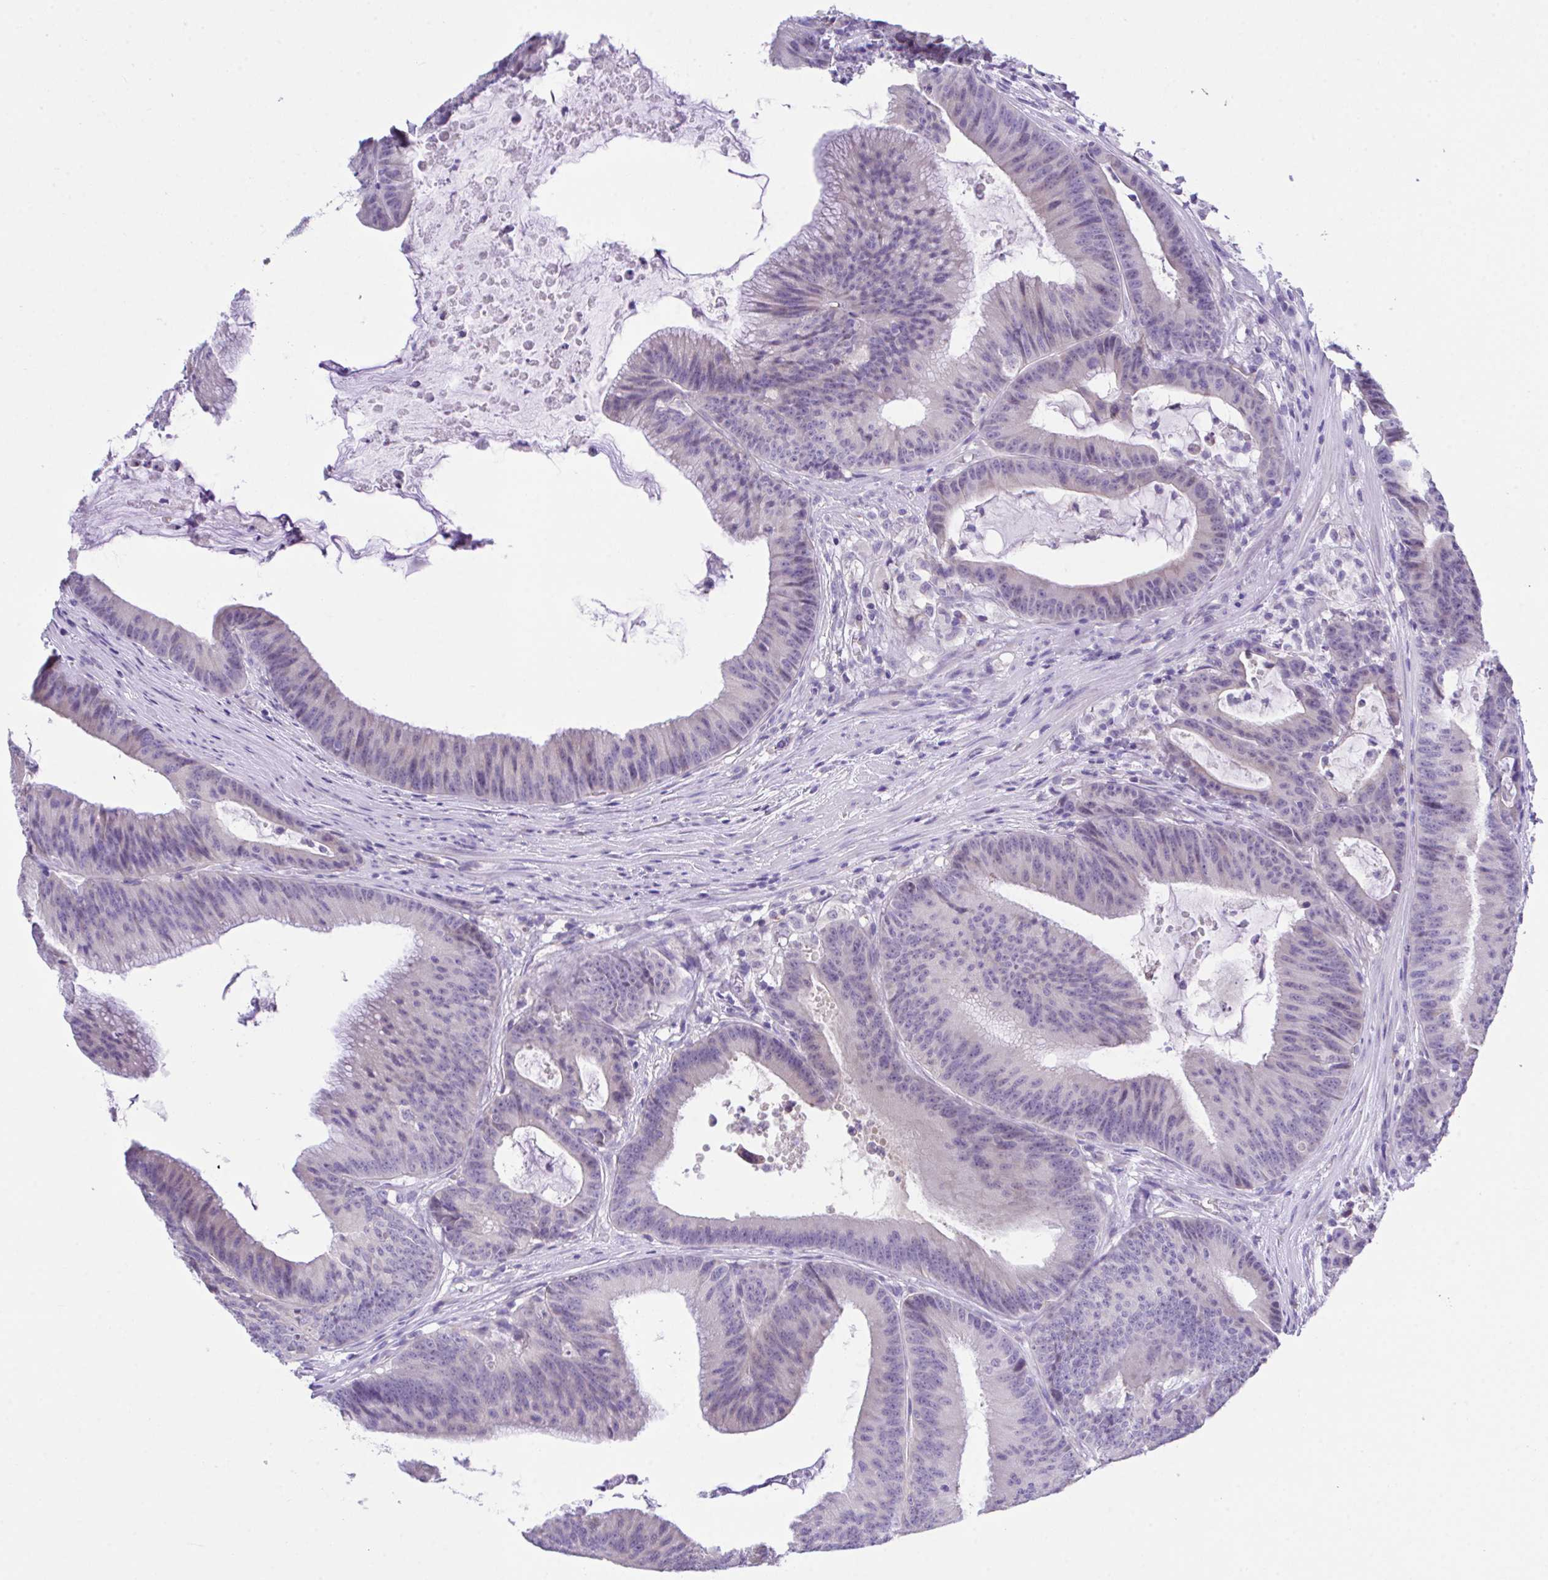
{"staining": {"intensity": "negative", "quantity": "none", "location": "none"}, "tissue": "colorectal cancer", "cell_type": "Tumor cells", "image_type": "cancer", "snomed": [{"axis": "morphology", "description": "Adenocarcinoma, NOS"}, {"axis": "topography", "description": "Colon"}], "caption": "Tumor cells show no significant positivity in adenocarcinoma (colorectal).", "gene": "HOXB4", "patient": {"sex": "female", "age": 78}}